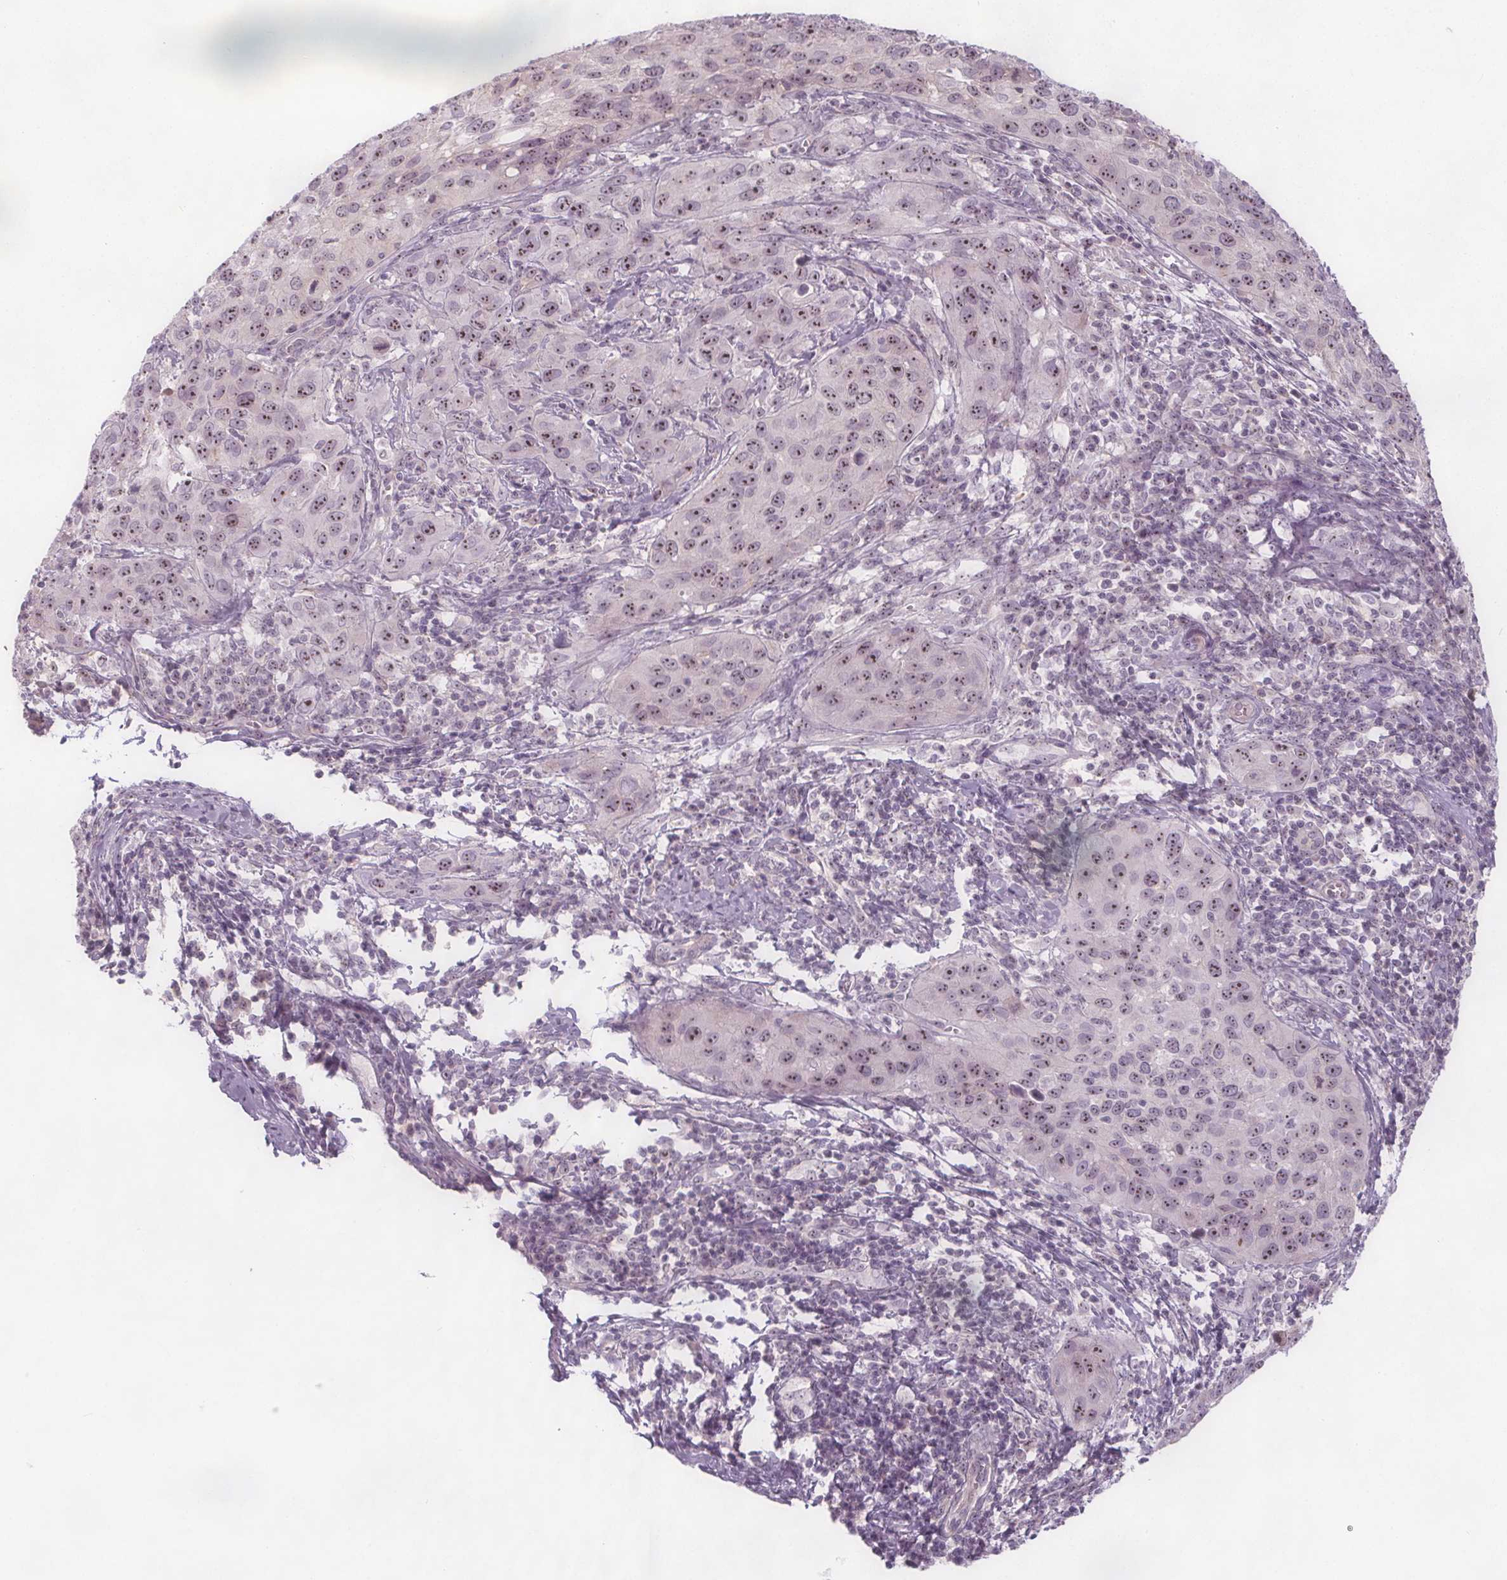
{"staining": {"intensity": "moderate", "quantity": ">75%", "location": "nuclear"}, "tissue": "cervical cancer", "cell_type": "Tumor cells", "image_type": "cancer", "snomed": [{"axis": "morphology", "description": "Normal tissue, NOS"}, {"axis": "morphology", "description": "Squamous cell carcinoma, NOS"}, {"axis": "topography", "description": "Cervix"}], "caption": "Squamous cell carcinoma (cervical) stained with a protein marker exhibits moderate staining in tumor cells.", "gene": "NOLC1", "patient": {"sex": "female", "age": 51}}